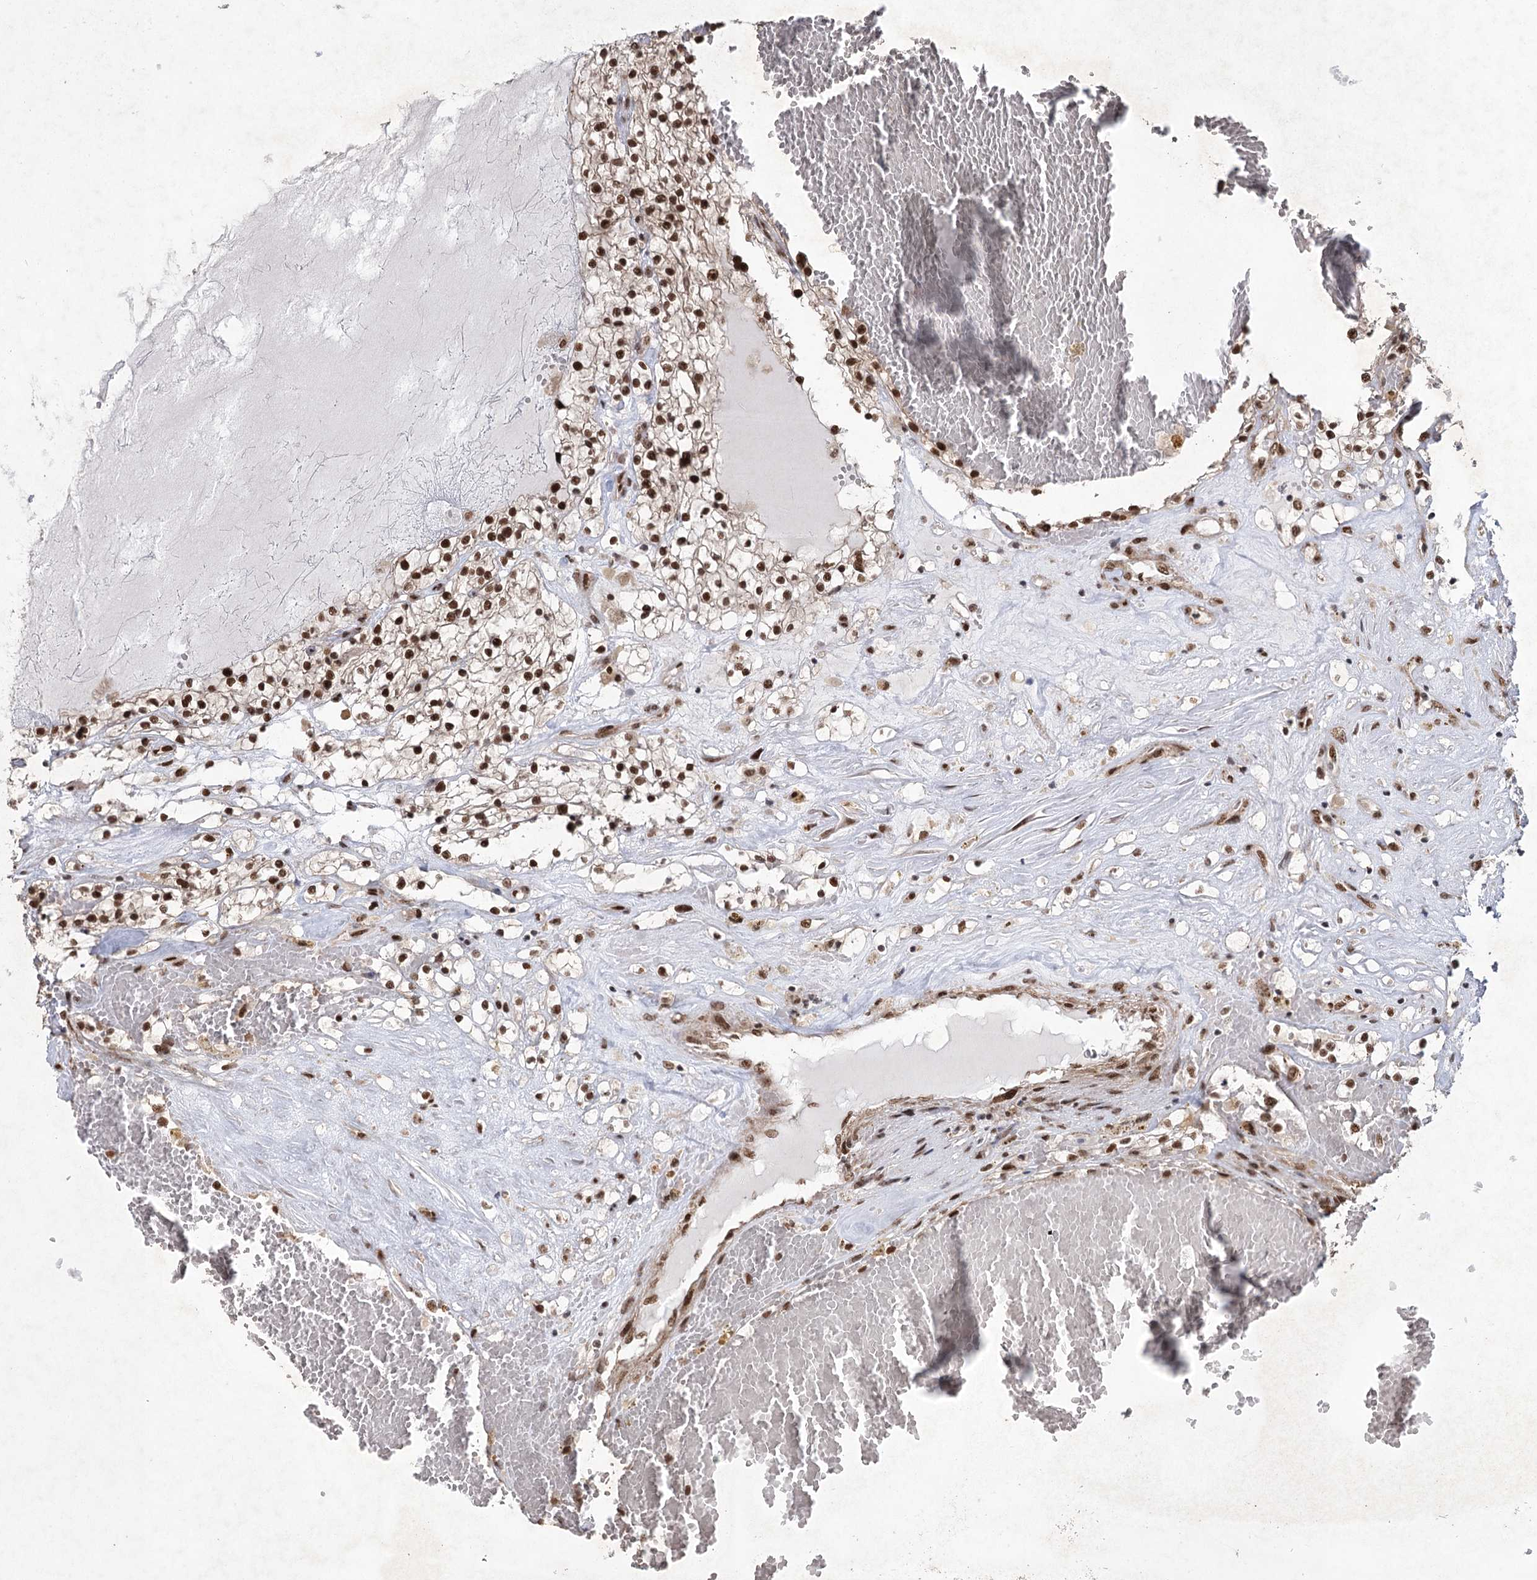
{"staining": {"intensity": "strong", "quantity": ">75%", "location": "nuclear"}, "tissue": "renal cancer", "cell_type": "Tumor cells", "image_type": "cancer", "snomed": [{"axis": "morphology", "description": "Normal tissue, NOS"}, {"axis": "morphology", "description": "Adenocarcinoma, NOS"}, {"axis": "topography", "description": "Kidney"}], "caption": "Renal cancer stained with a protein marker displays strong staining in tumor cells.", "gene": "ZCCHC8", "patient": {"sex": "male", "age": 68}}